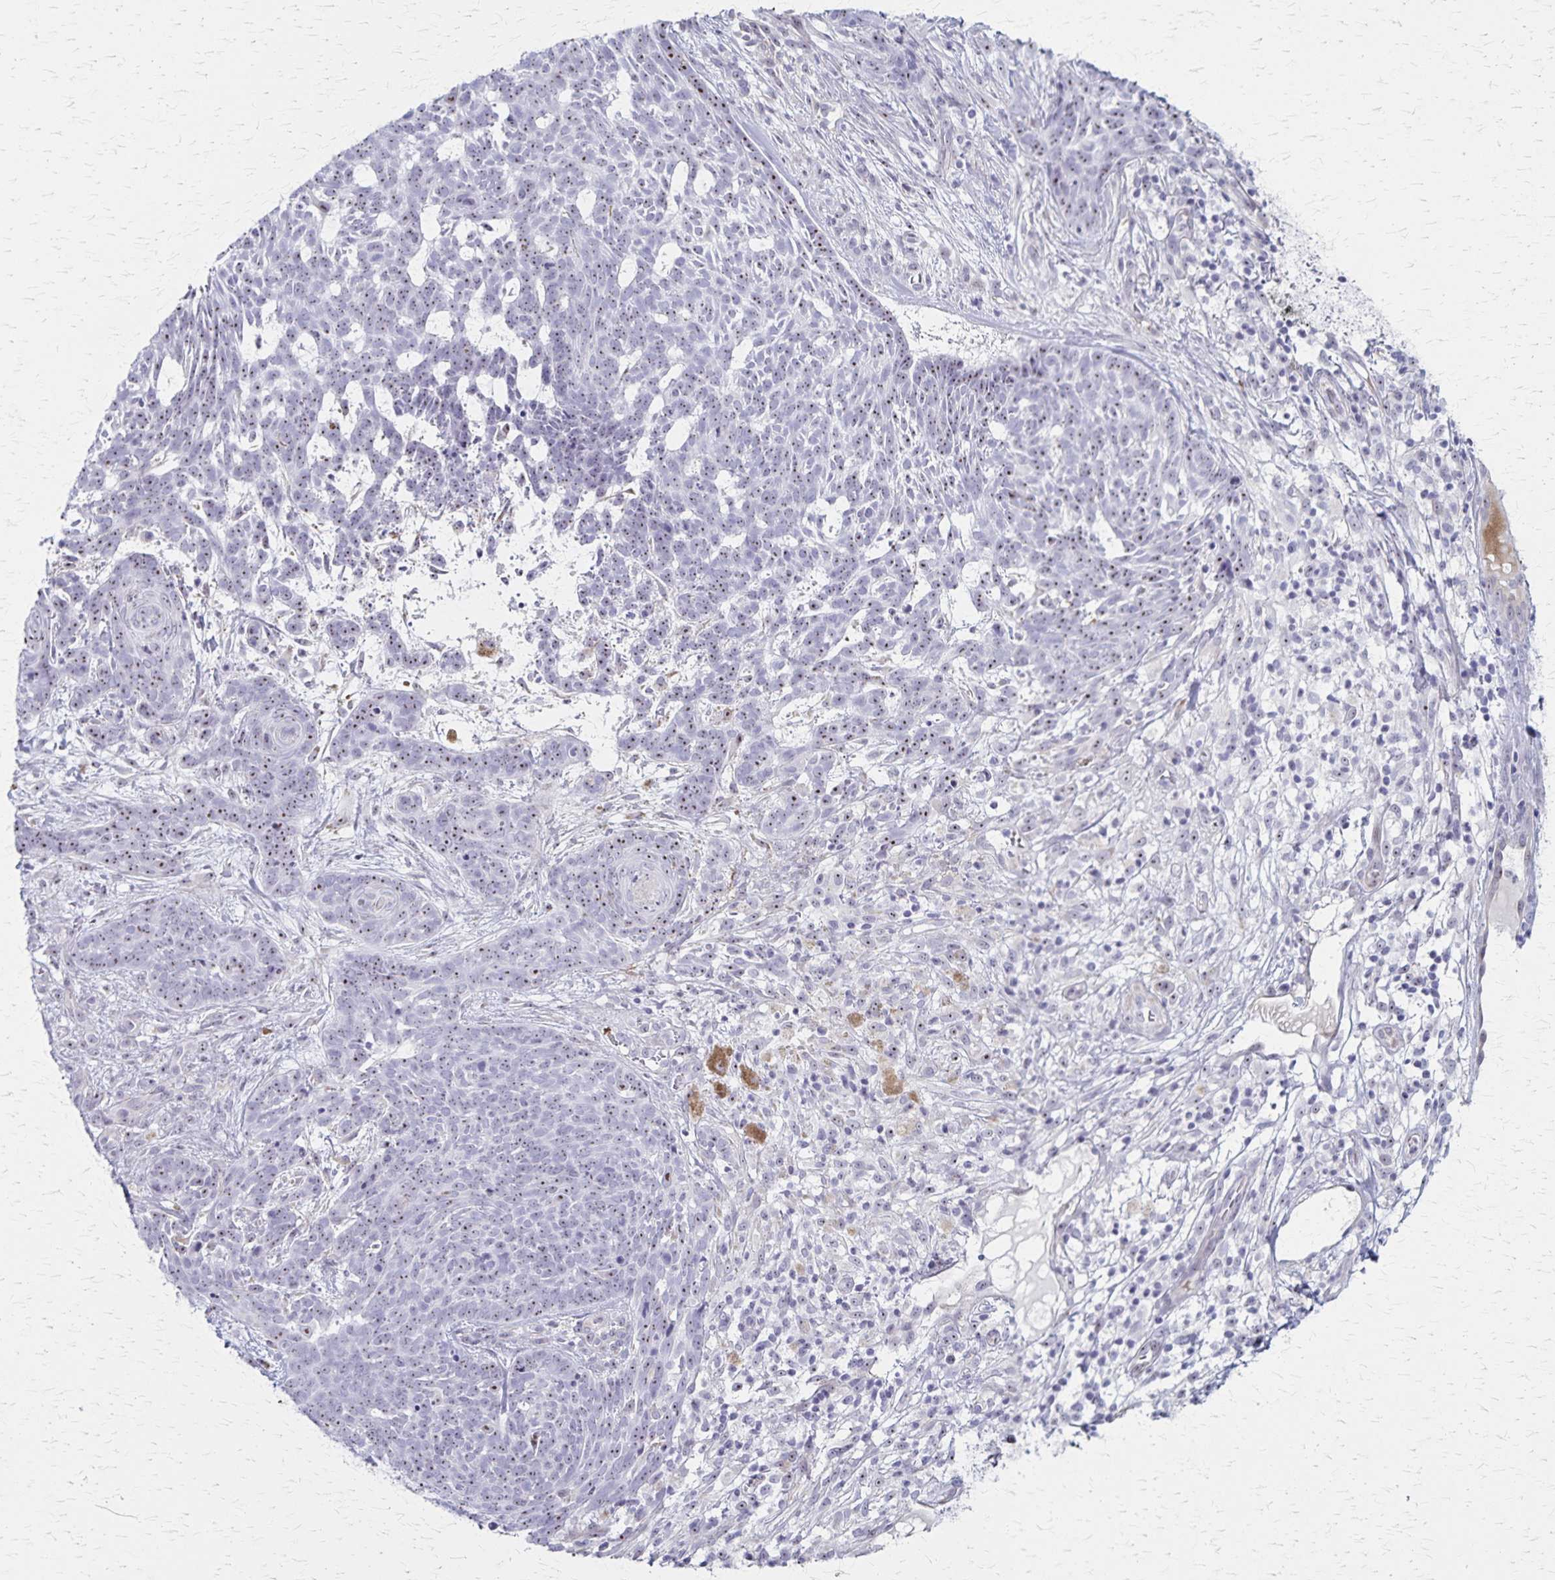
{"staining": {"intensity": "moderate", "quantity": "25%-75%", "location": "nuclear"}, "tissue": "skin cancer", "cell_type": "Tumor cells", "image_type": "cancer", "snomed": [{"axis": "morphology", "description": "Basal cell carcinoma"}, {"axis": "topography", "description": "Skin"}], "caption": "Protein staining demonstrates moderate nuclear positivity in about 25%-75% of tumor cells in skin cancer.", "gene": "DLK2", "patient": {"sex": "female", "age": 78}}